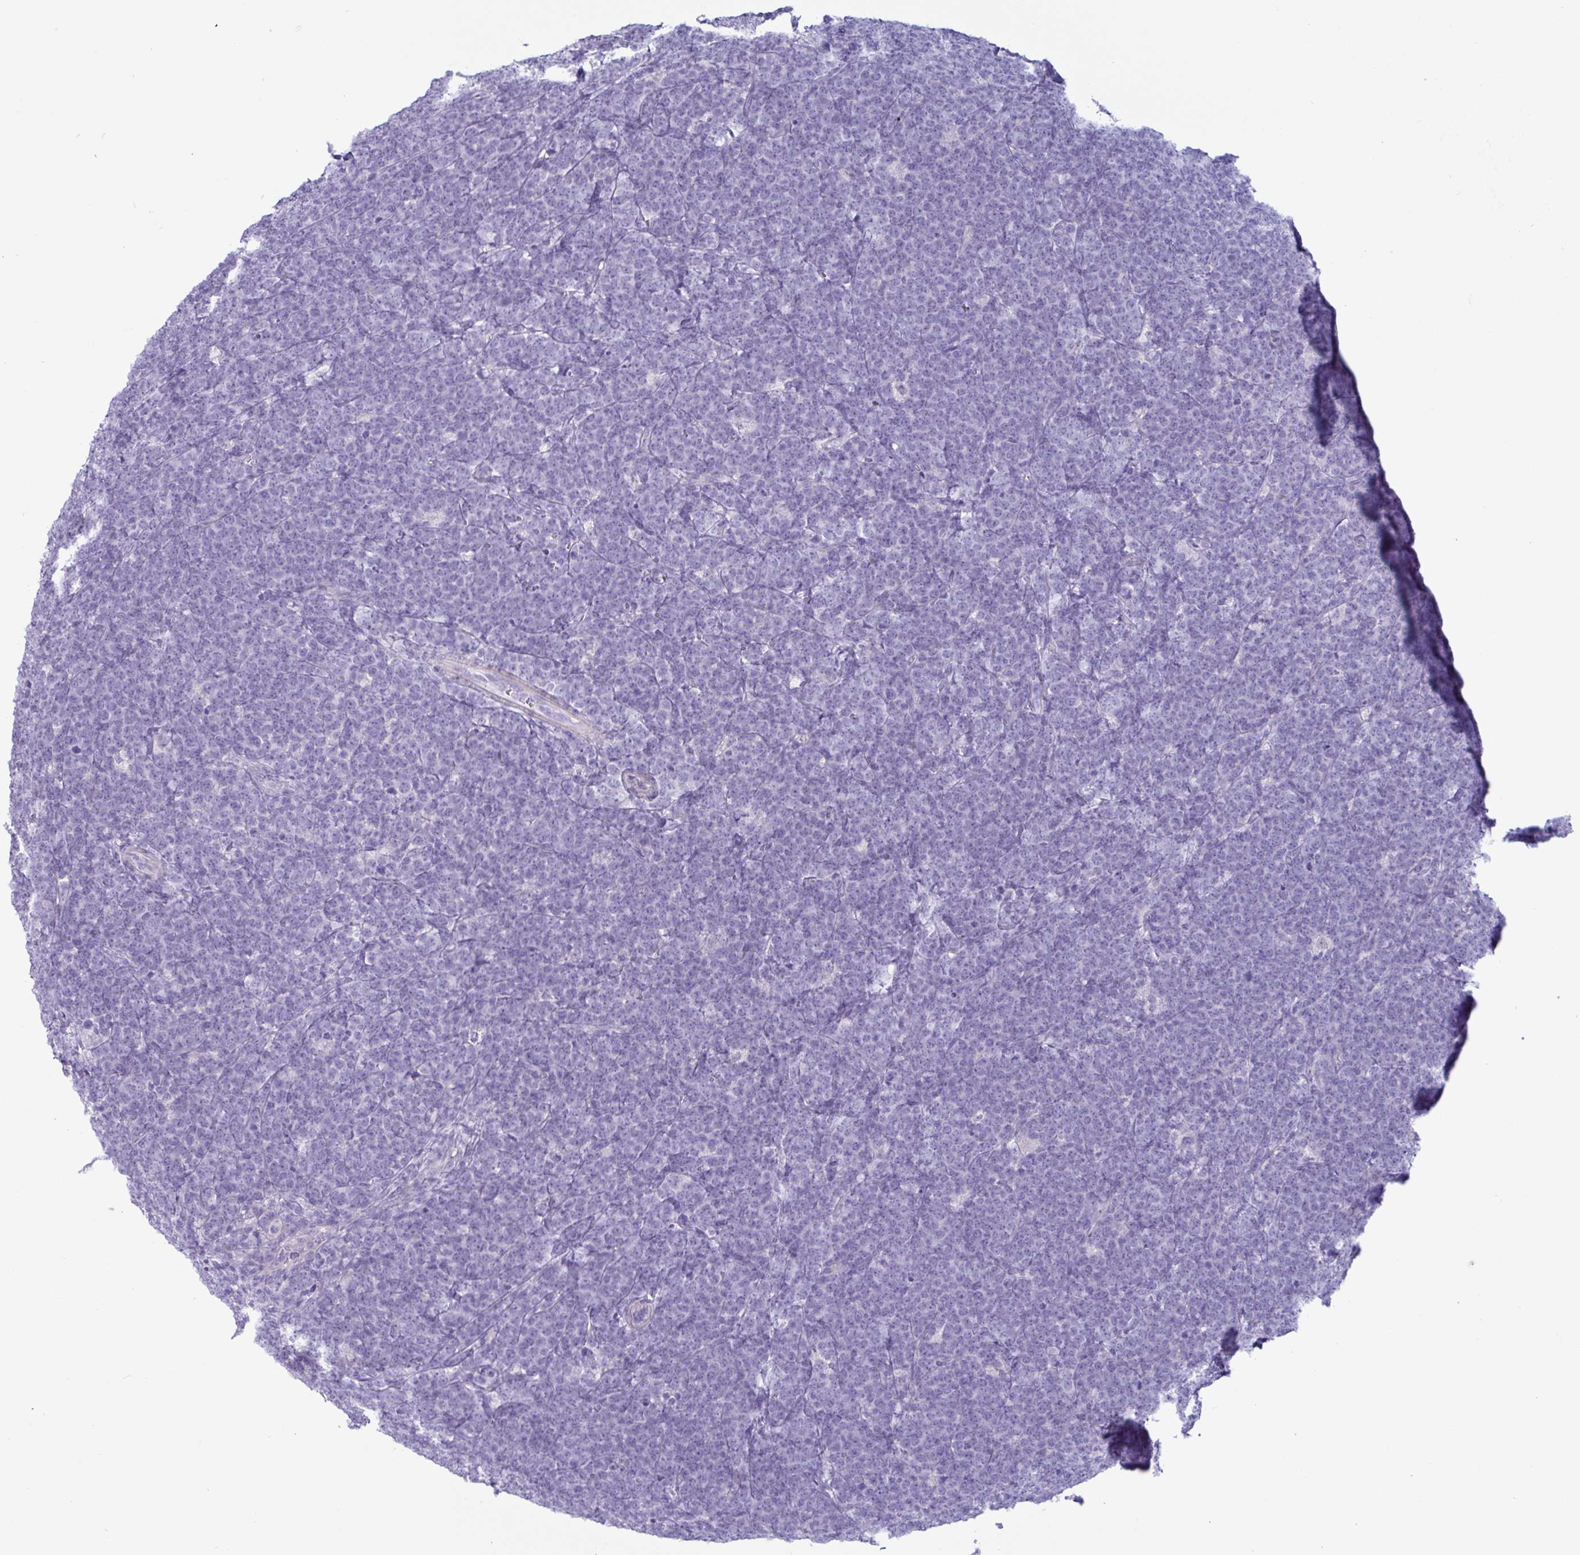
{"staining": {"intensity": "negative", "quantity": "none", "location": "none"}, "tissue": "lymphoma", "cell_type": "Tumor cells", "image_type": "cancer", "snomed": [{"axis": "morphology", "description": "Malignant lymphoma, non-Hodgkin's type, High grade"}, {"axis": "topography", "description": "Small intestine"}, {"axis": "topography", "description": "Colon"}], "caption": "Immunohistochemistry (IHC) histopathology image of neoplastic tissue: lymphoma stained with DAB (3,3'-diaminobenzidine) demonstrates no significant protein staining in tumor cells.", "gene": "MED11", "patient": {"sex": "male", "age": 8}}